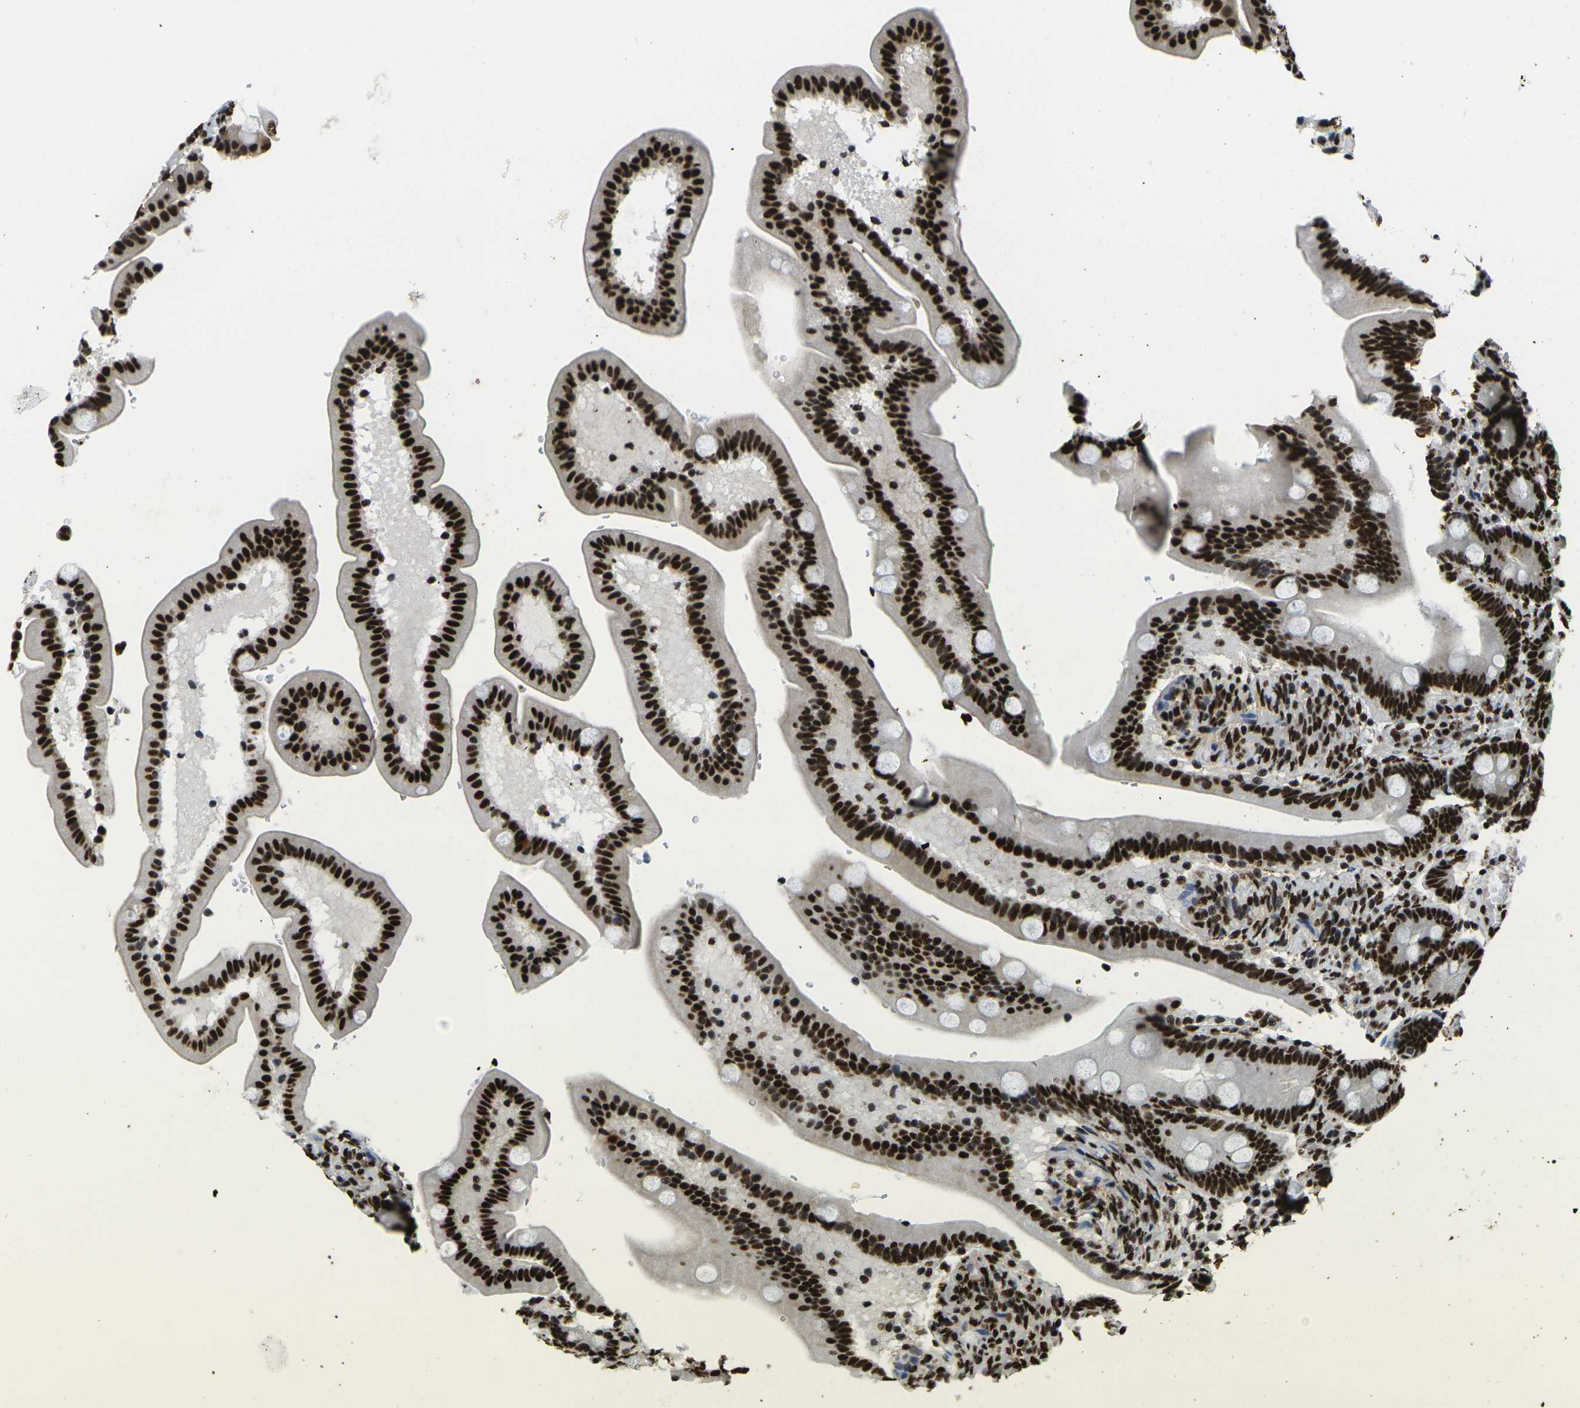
{"staining": {"intensity": "strong", "quantity": ">75%", "location": "nuclear"}, "tissue": "duodenum", "cell_type": "Glandular cells", "image_type": "normal", "snomed": [{"axis": "morphology", "description": "Normal tissue, NOS"}, {"axis": "topography", "description": "Duodenum"}], "caption": "Glandular cells demonstrate high levels of strong nuclear positivity in about >75% of cells in benign human duodenum. (Brightfield microscopy of DAB IHC at high magnification).", "gene": "SMARCC1", "patient": {"sex": "male", "age": 54}}